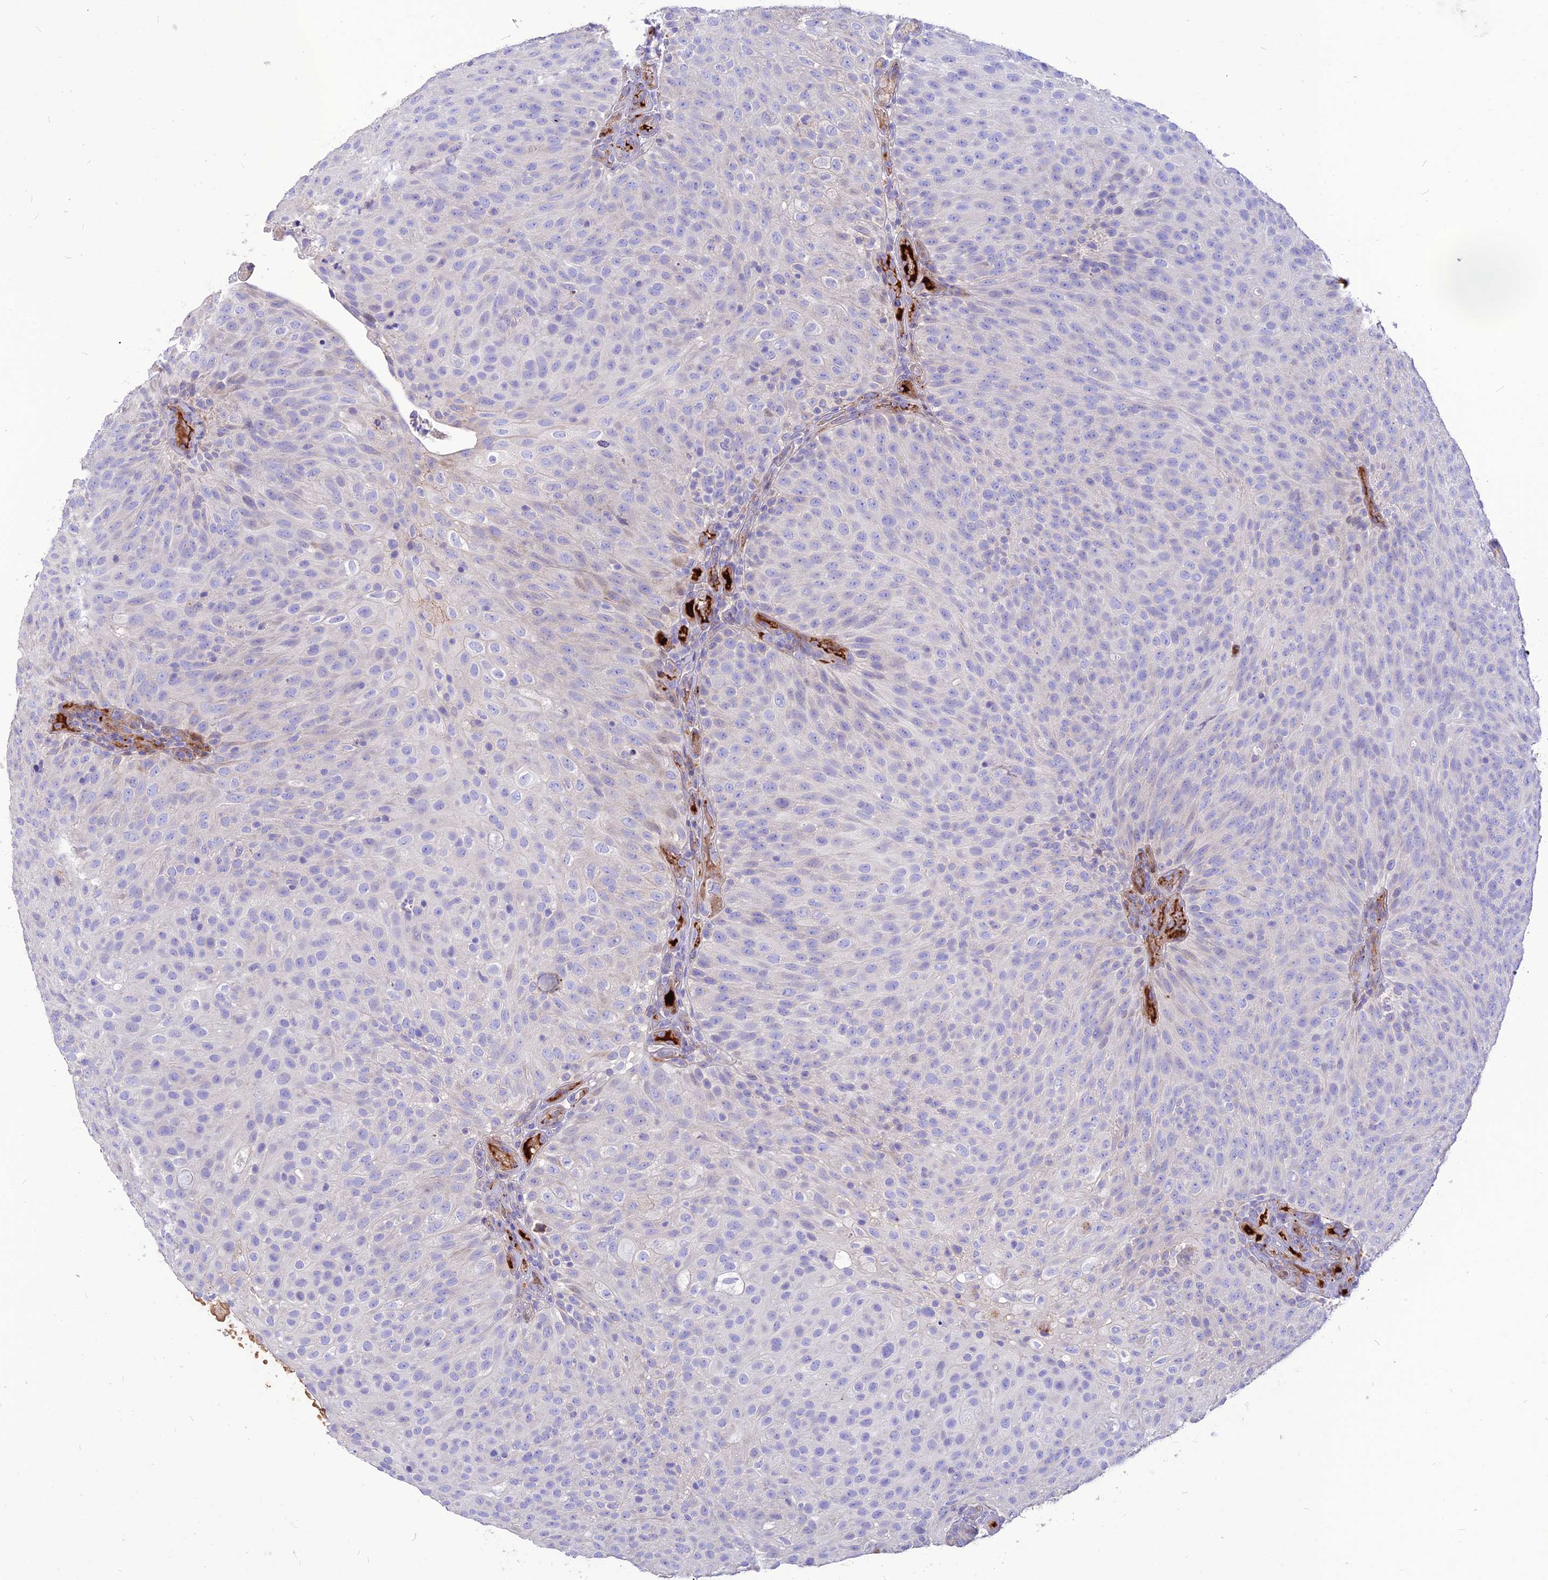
{"staining": {"intensity": "negative", "quantity": "none", "location": "none"}, "tissue": "urothelial cancer", "cell_type": "Tumor cells", "image_type": "cancer", "snomed": [{"axis": "morphology", "description": "Urothelial carcinoma, Low grade"}, {"axis": "topography", "description": "Urinary bladder"}], "caption": "High power microscopy histopathology image of an immunohistochemistry (IHC) image of low-grade urothelial carcinoma, revealing no significant staining in tumor cells.", "gene": "RIMOC1", "patient": {"sex": "male", "age": 78}}